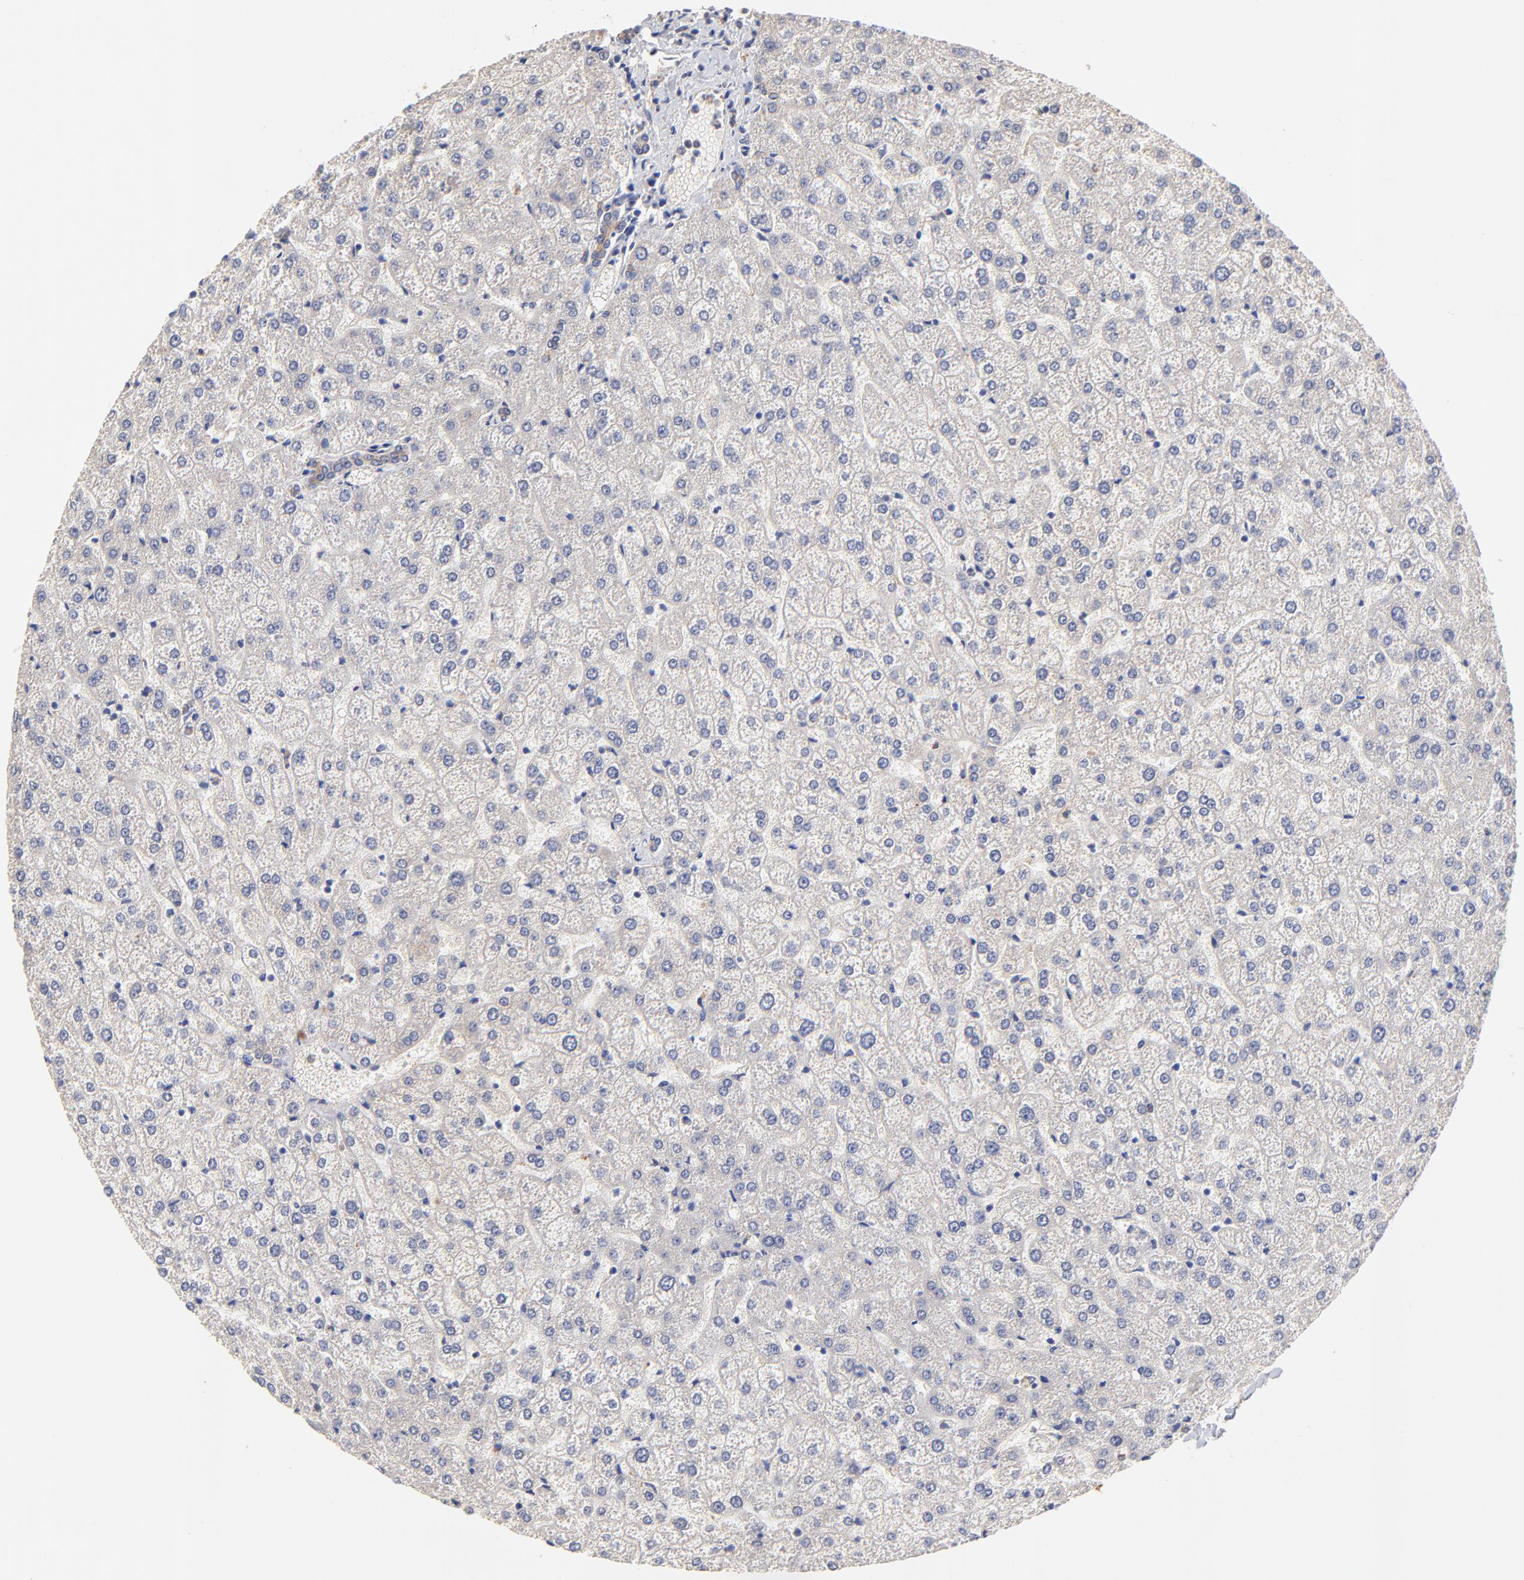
{"staining": {"intensity": "weak", "quantity": ">75%", "location": "cytoplasmic/membranous"}, "tissue": "liver", "cell_type": "Cholangiocytes", "image_type": "normal", "snomed": [{"axis": "morphology", "description": "Normal tissue, NOS"}, {"axis": "topography", "description": "Liver"}], "caption": "The immunohistochemical stain highlights weak cytoplasmic/membranous positivity in cholangiocytes of unremarkable liver.", "gene": "FBXL2", "patient": {"sex": "female", "age": 32}}